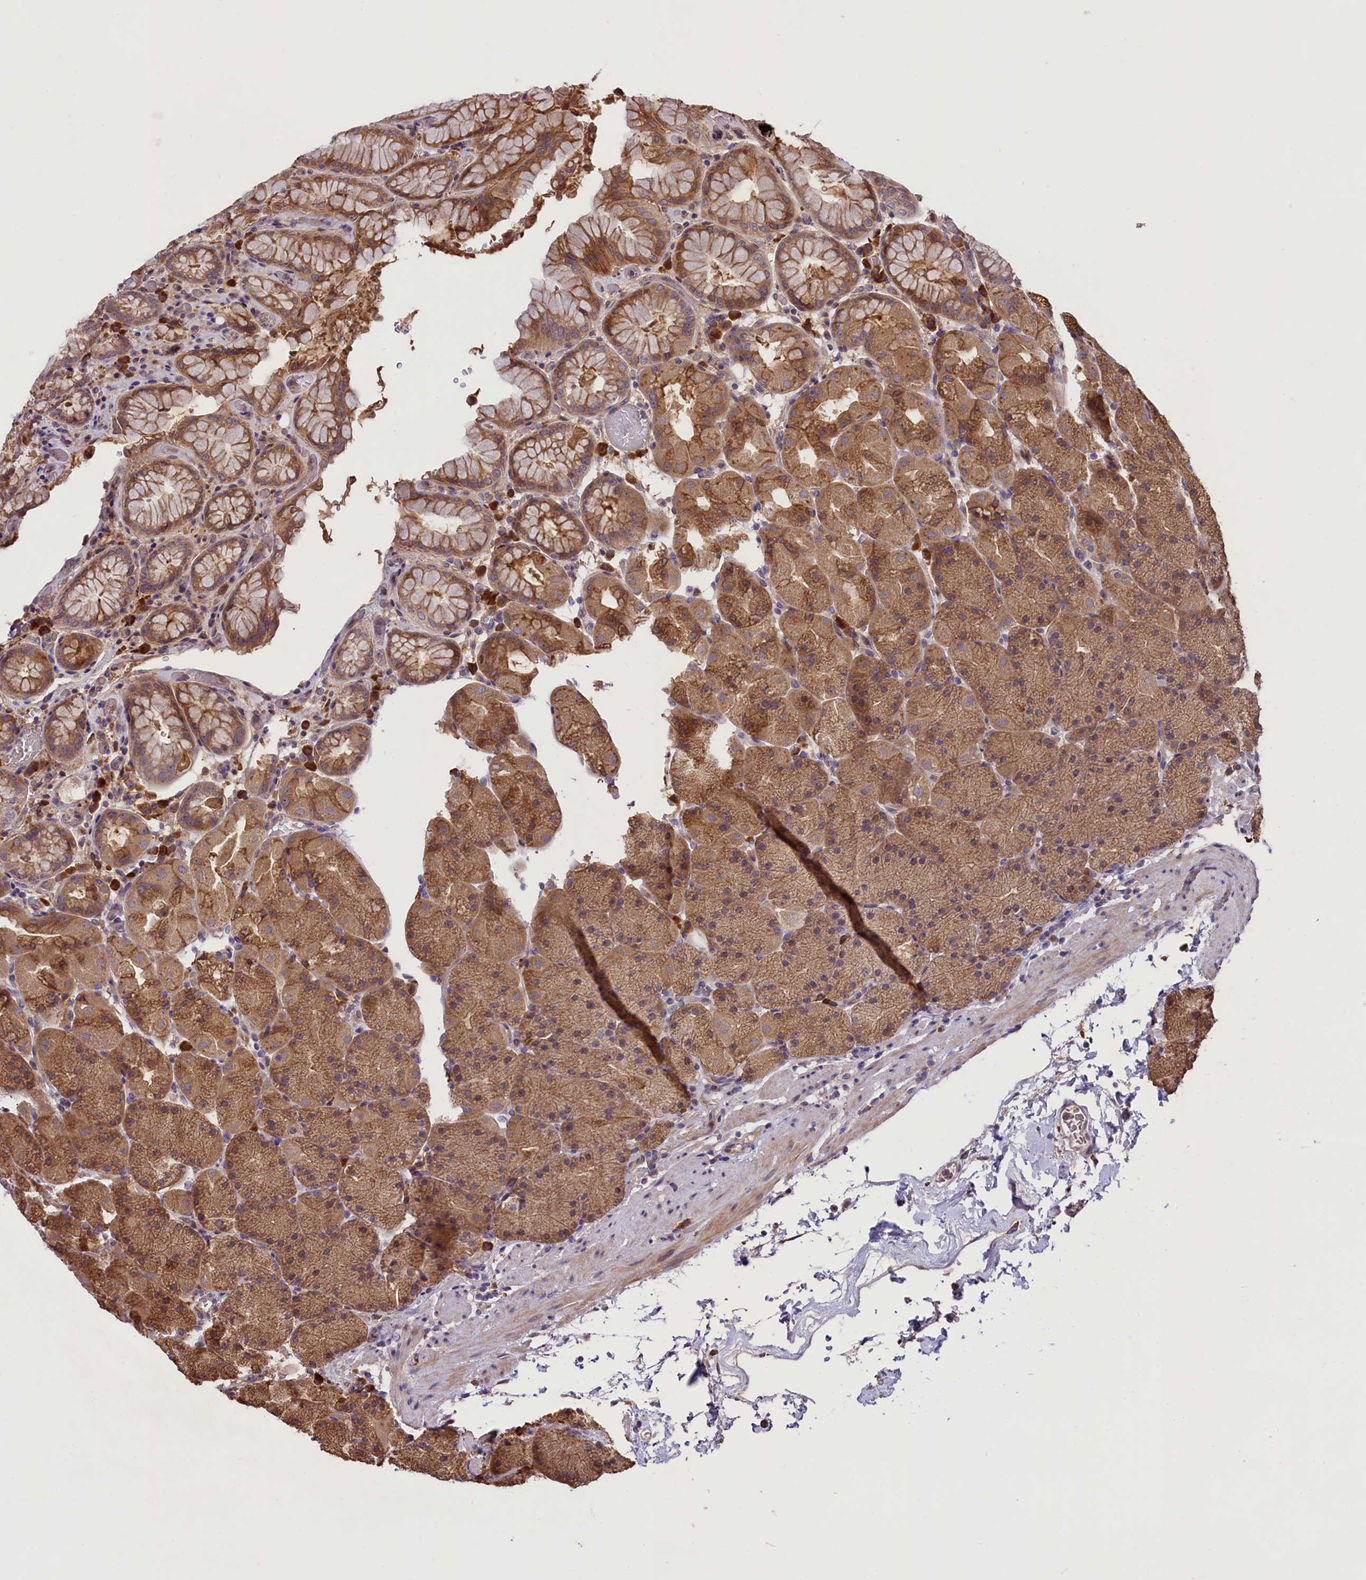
{"staining": {"intensity": "moderate", "quantity": ">75%", "location": "cytoplasmic/membranous"}, "tissue": "stomach", "cell_type": "Glandular cells", "image_type": "normal", "snomed": [{"axis": "morphology", "description": "Normal tissue, NOS"}, {"axis": "topography", "description": "Stomach, upper"}, {"axis": "topography", "description": "Stomach, lower"}], "caption": "Immunohistochemical staining of unremarkable human stomach demonstrates >75% levels of moderate cytoplasmic/membranous protein expression in approximately >75% of glandular cells.", "gene": "ABCC10", "patient": {"sex": "male", "age": 67}}